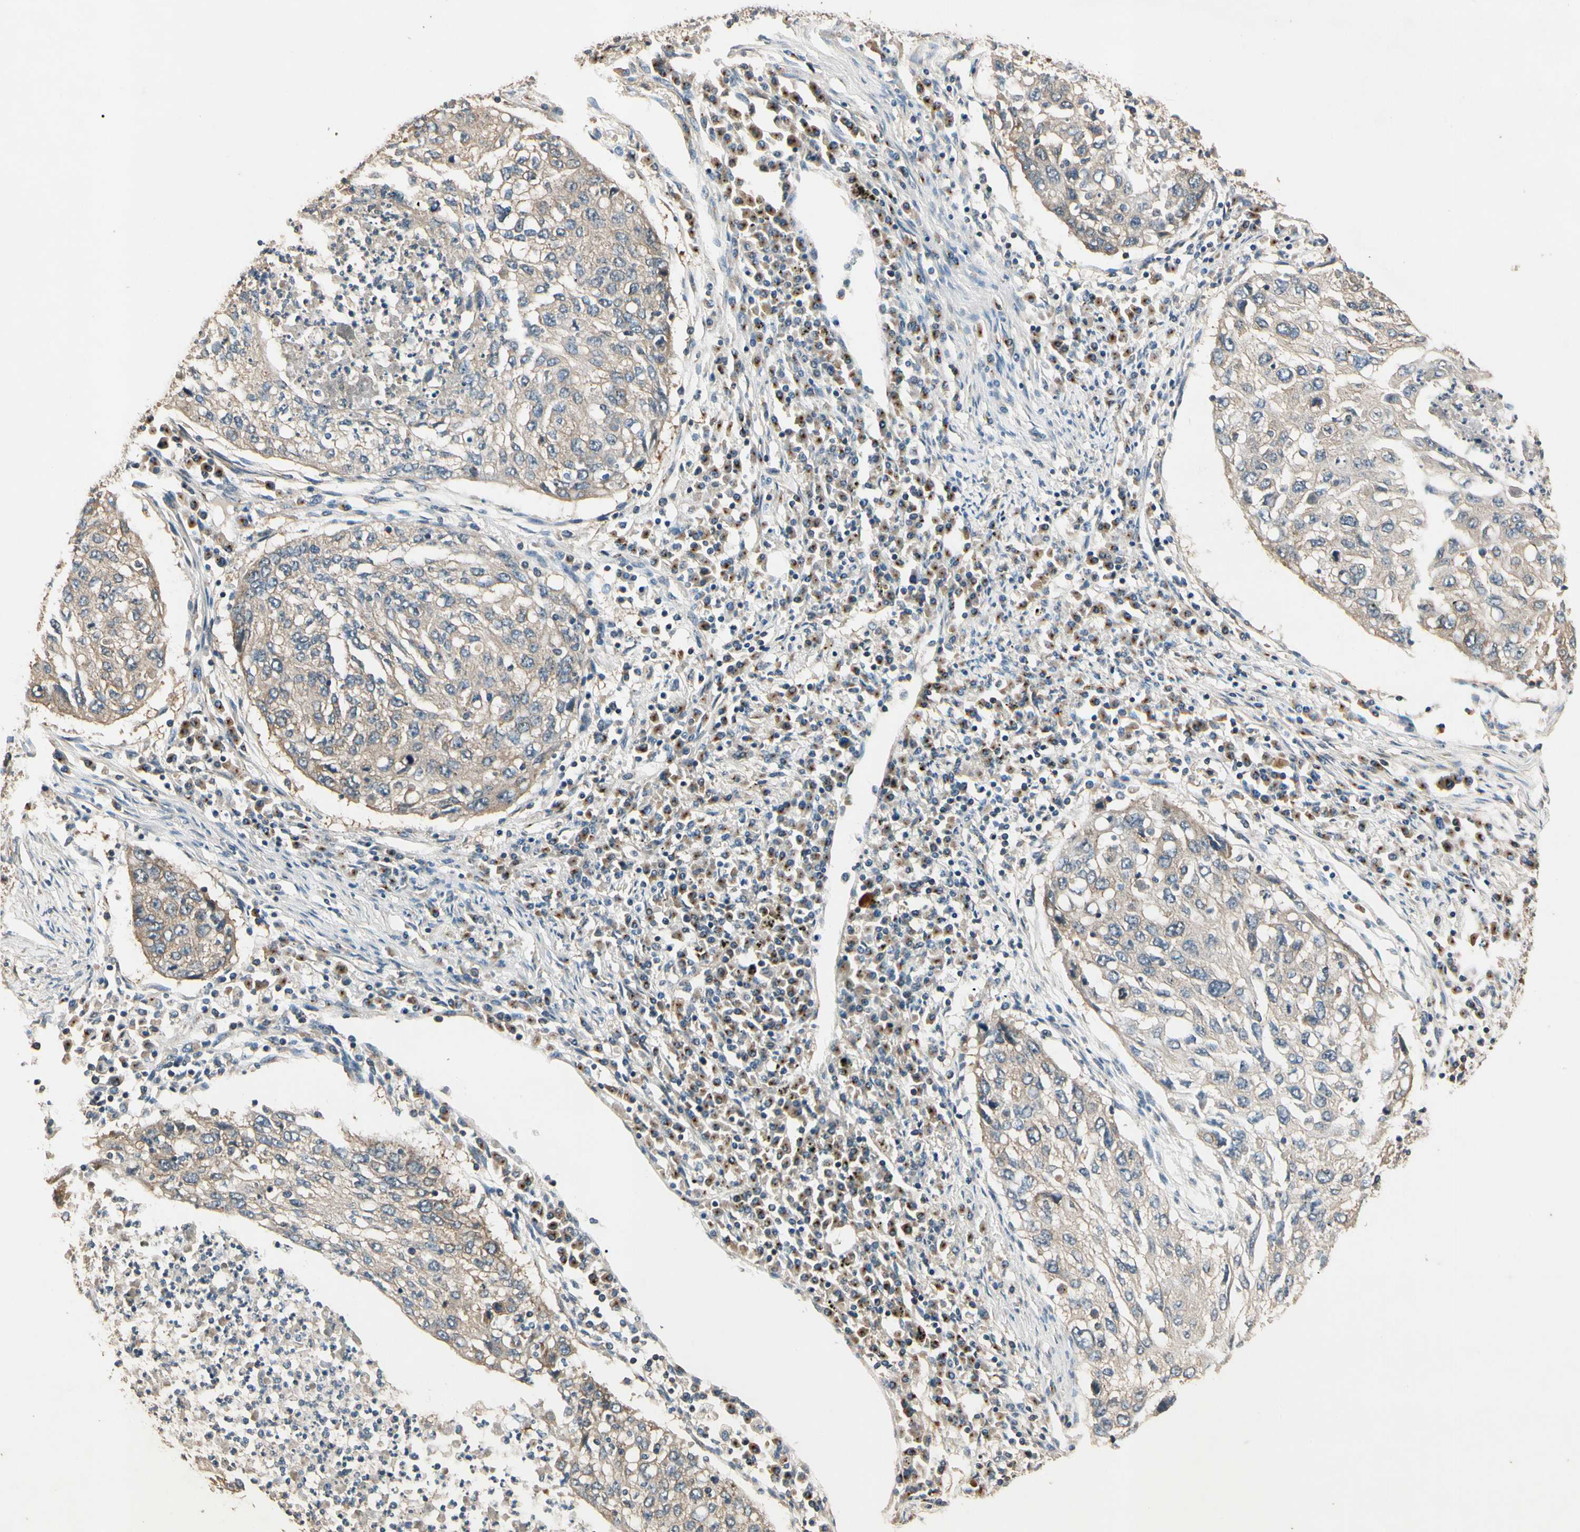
{"staining": {"intensity": "weak", "quantity": ">75%", "location": "cytoplasmic/membranous"}, "tissue": "lung cancer", "cell_type": "Tumor cells", "image_type": "cancer", "snomed": [{"axis": "morphology", "description": "Squamous cell carcinoma, NOS"}, {"axis": "topography", "description": "Lung"}], "caption": "Protein expression by IHC demonstrates weak cytoplasmic/membranous expression in about >75% of tumor cells in lung squamous cell carcinoma.", "gene": "AKAP9", "patient": {"sex": "female", "age": 63}}